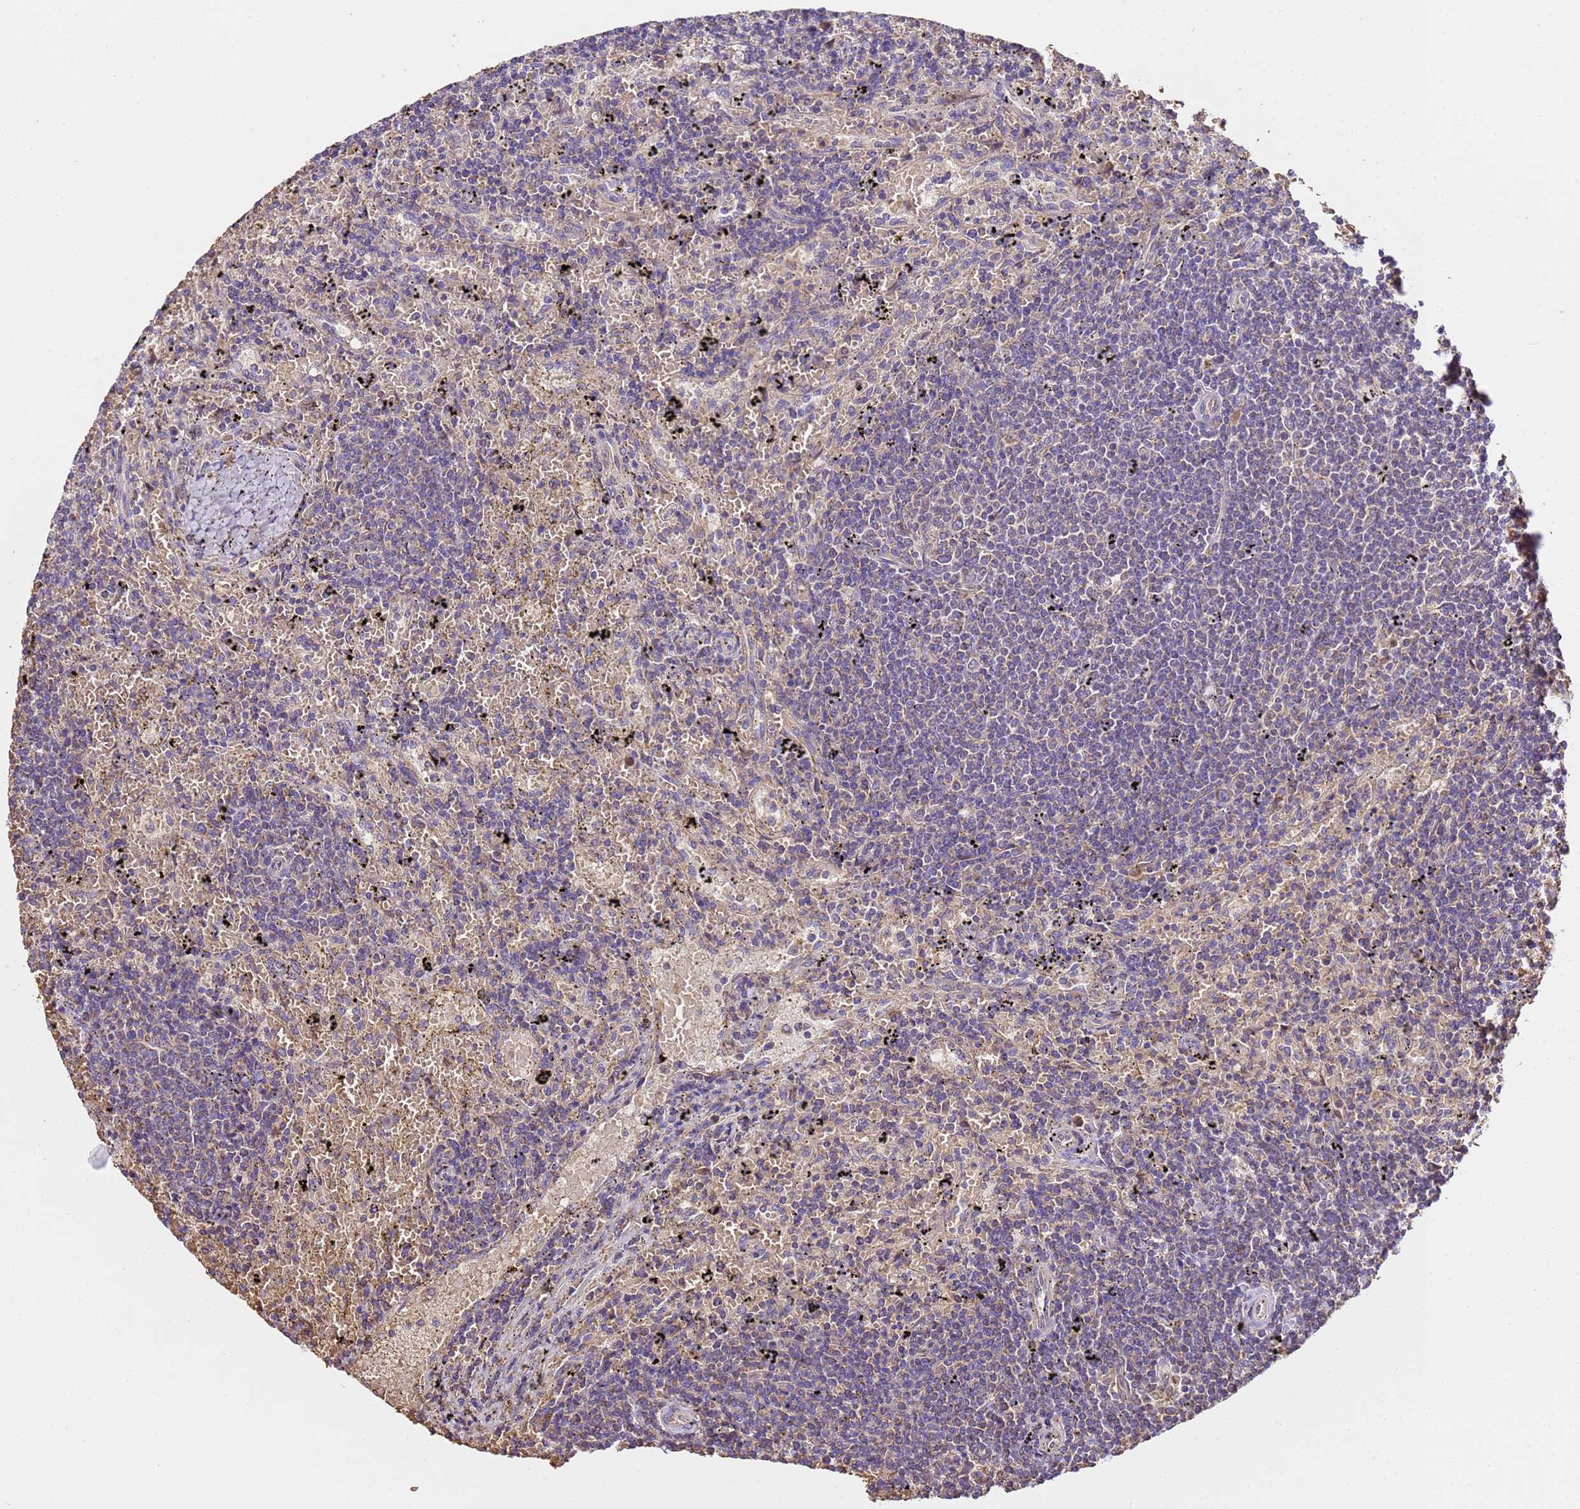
{"staining": {"intensity": "weak", "quantity": "<25%", "location": "cytoplasmic/membranous"}, "tissue": "lymphoma", "cell_type": "Tumor cells", "image_type": "cancer", "snomed": [{"axis": "morphology", "description": "Malignant lymphoma, non-Hodgkin's type, Low grade"}, {"axis": "topography", "description": "Spleen"}], "caption": "Histopathology image shows no significant protein positivity in tumor cells of malignant lymphoma, non-Hodgkin's type (low-grade).", "gene": "LRRIQ1", "patient": {"sex": "male", "age": 76}}